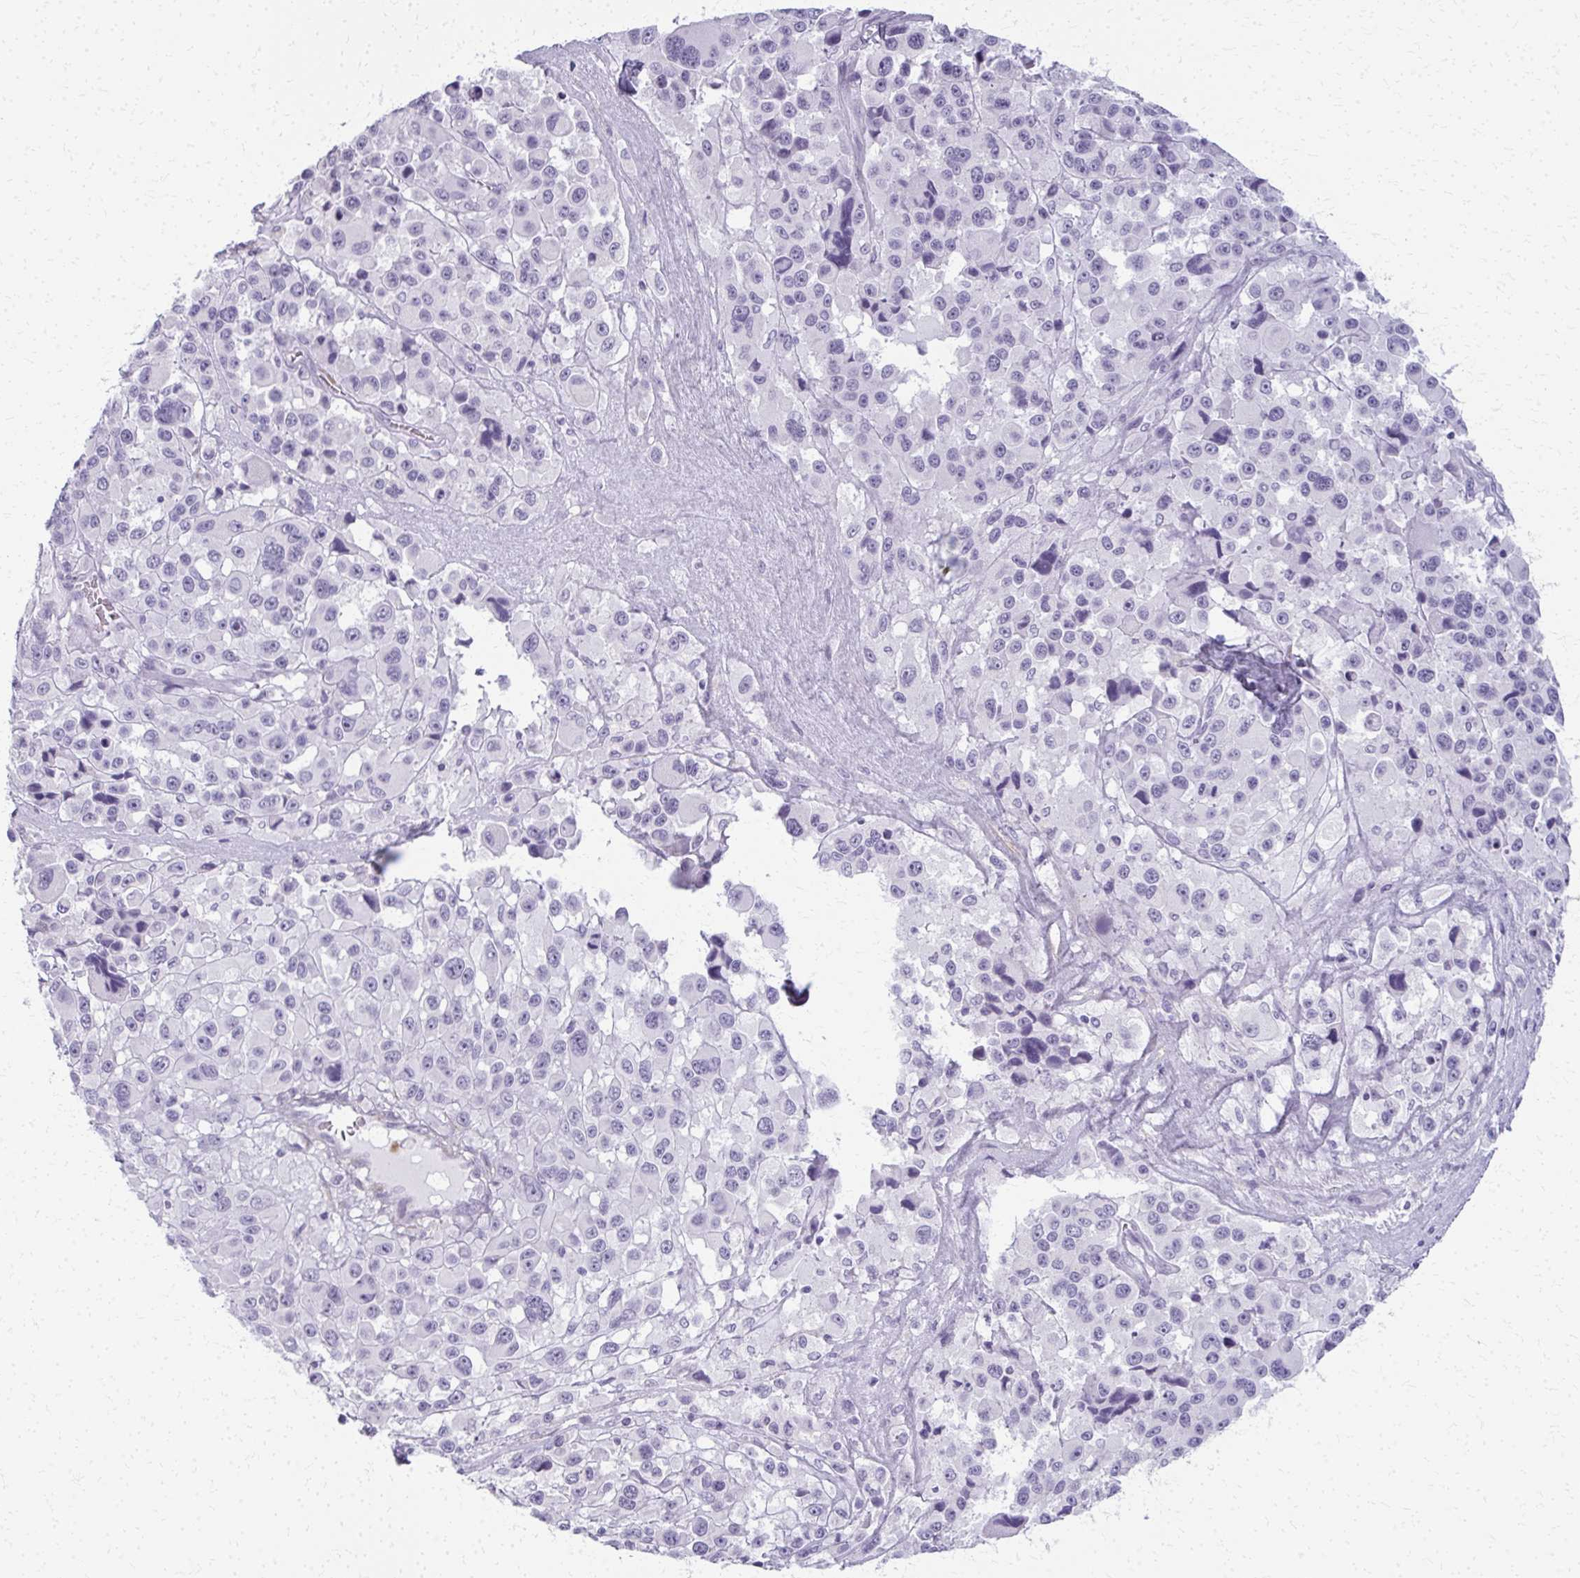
{"staining": {"intensity": "negative", "quantity": "none", "location": "none"}, "tissue": "melanoma", "cell_type": "Tumor cells", "image_type": "cancer", "snomed": [{"axis": "morphology", "description": "Malignant melanoma, Metastatic site"}, {"axis": "topography", "description": "Lymph node"}], "caption": "Malignant melanoma (metastatic site) stained for a protein using immunohistochemistry shows no staining tumor cells.", "gene": "CA3", "patient": {"sex": "female", "age": 65}}